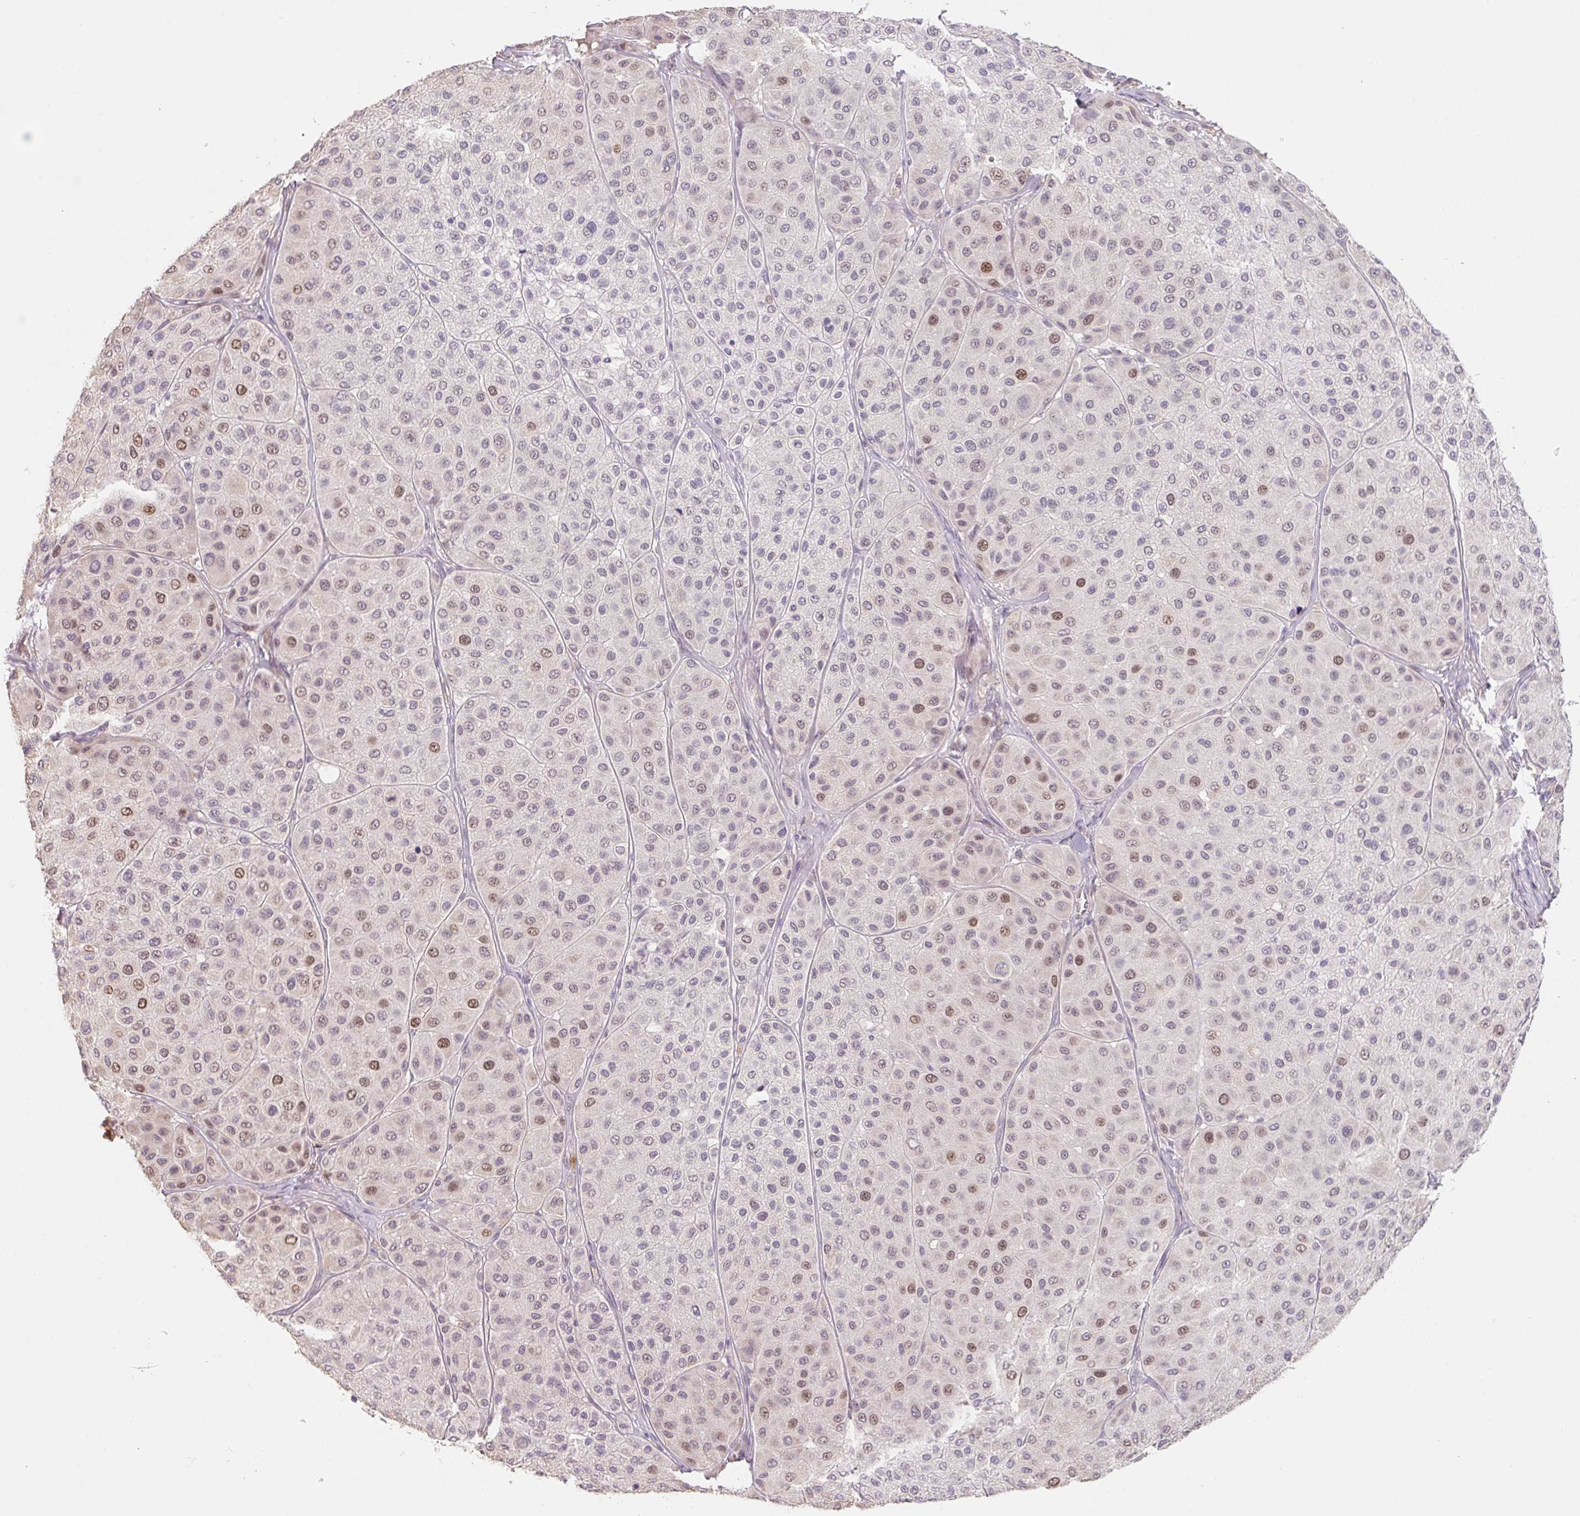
{"staining": {"intensity": "moderate", "quantity": "<25%", "location": "nuclear"}, "tissue": "melanoma", "cell_type": "Tumor cells", "image_type": "cancer", "snomed": [{"axis": "morphology", "description": "Malignant melanoma, Metastatic site"}, {"axis": "topography", "description": "Smooth muscle"}], "caption": "Immunohistochemistry (IHC) staining of melanoma, which displays low levels of moderate nuclear expression in approximately <25% of tumor cells indicating moderate nuclear protein positivity. The staining was performed using DAB (3,3'-diaminobenzidine) (brown) for protein detection and nuclei were counterstained in hematoxylin (blue).", "gene": "MIA2", "patient": {"sex": "male", "age": 41}}